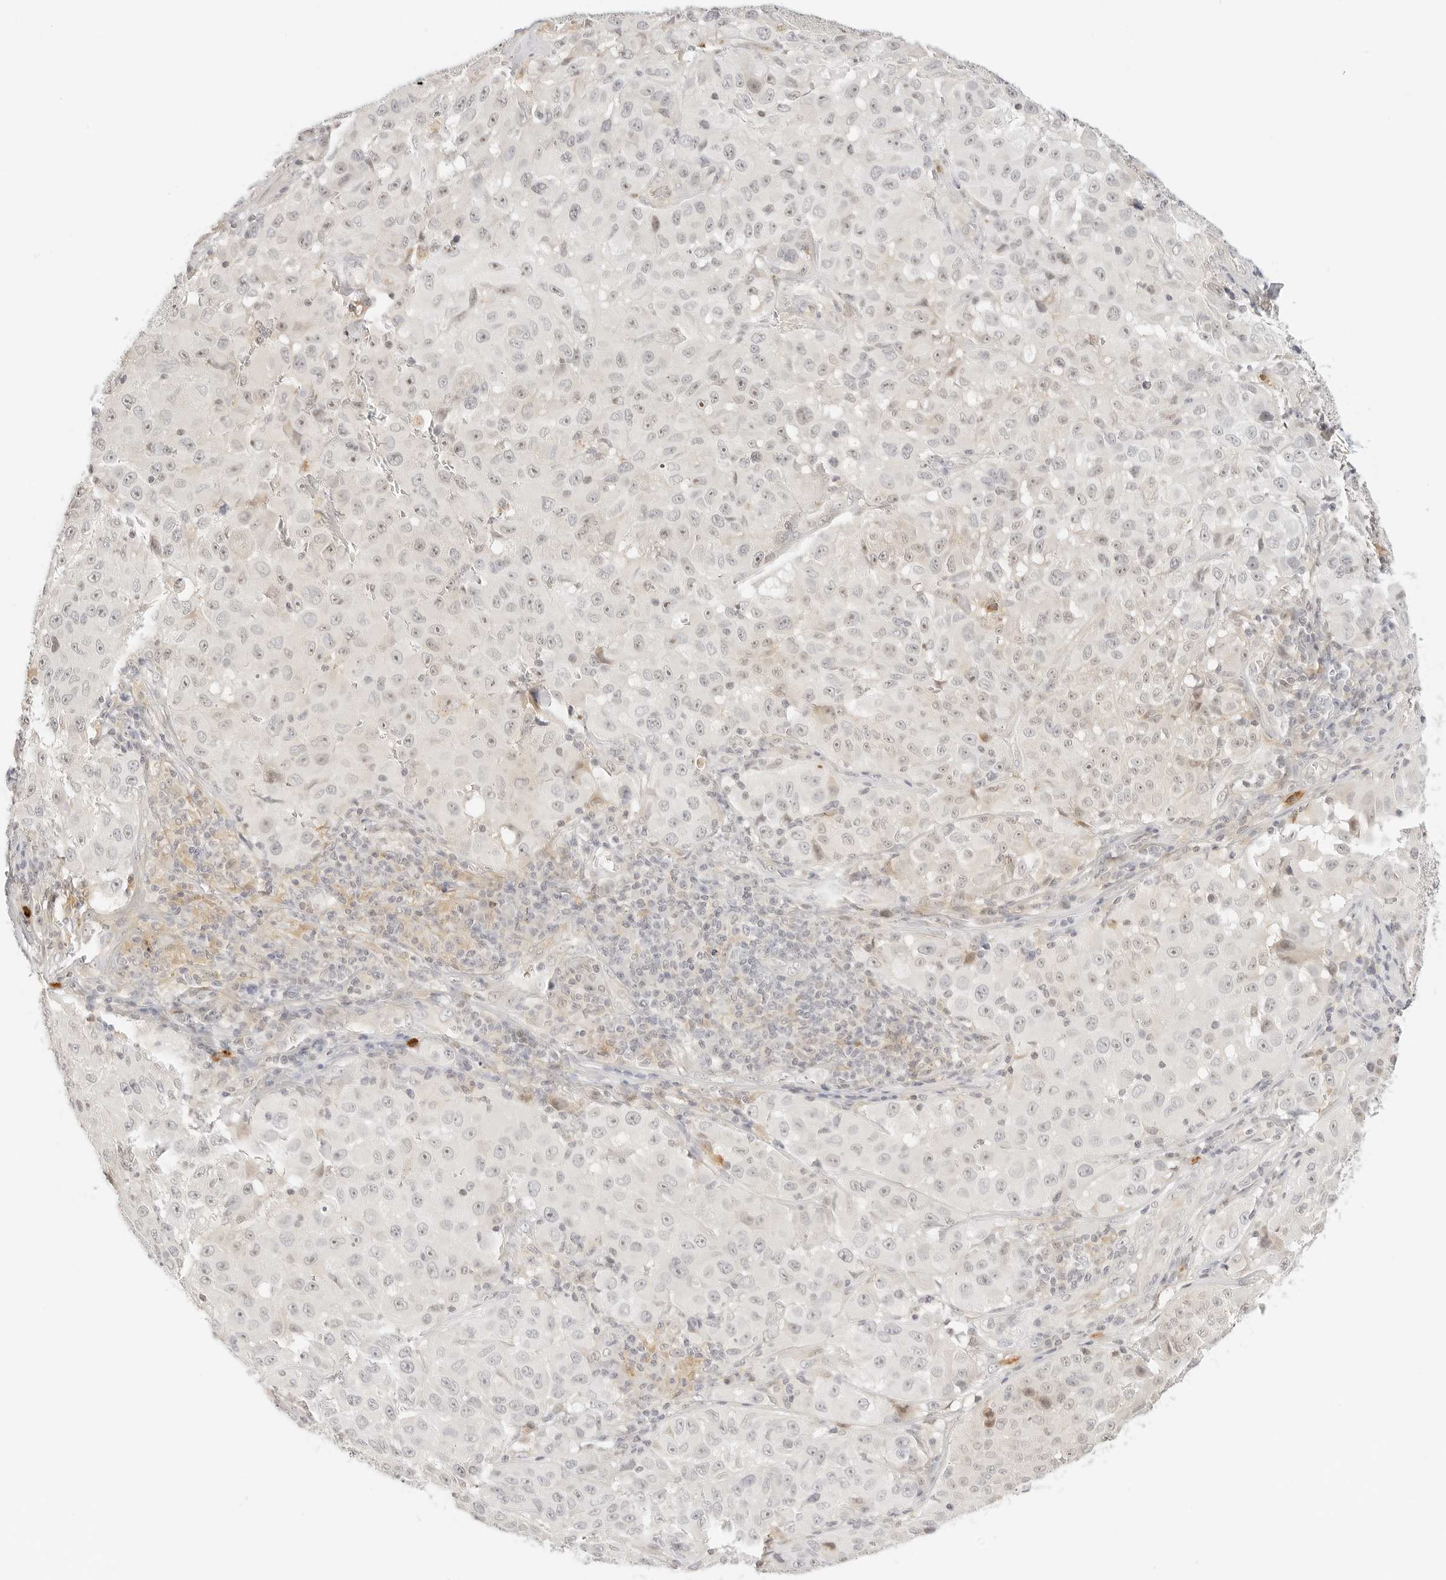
{"staining": {"intensity": "moderate", "quantity": "<25%", "location": "nuclear"}, "tissue": "melanoma", "cell_type": "Tumor cells", "image_type": "cancer", "snomed": [{"axis": "morphology", "description": "Malignant melanoma, NOS"}, {"axis": "topography", "description": "Skin"}], "caption": "Malignant melanoma was stained to show a protein in brown. There is low levels of moderate nuclear staining in approximately <25% of tumor cells.", "gene": "TEKT2", "patient": {"sex": "male", "age": 66}}